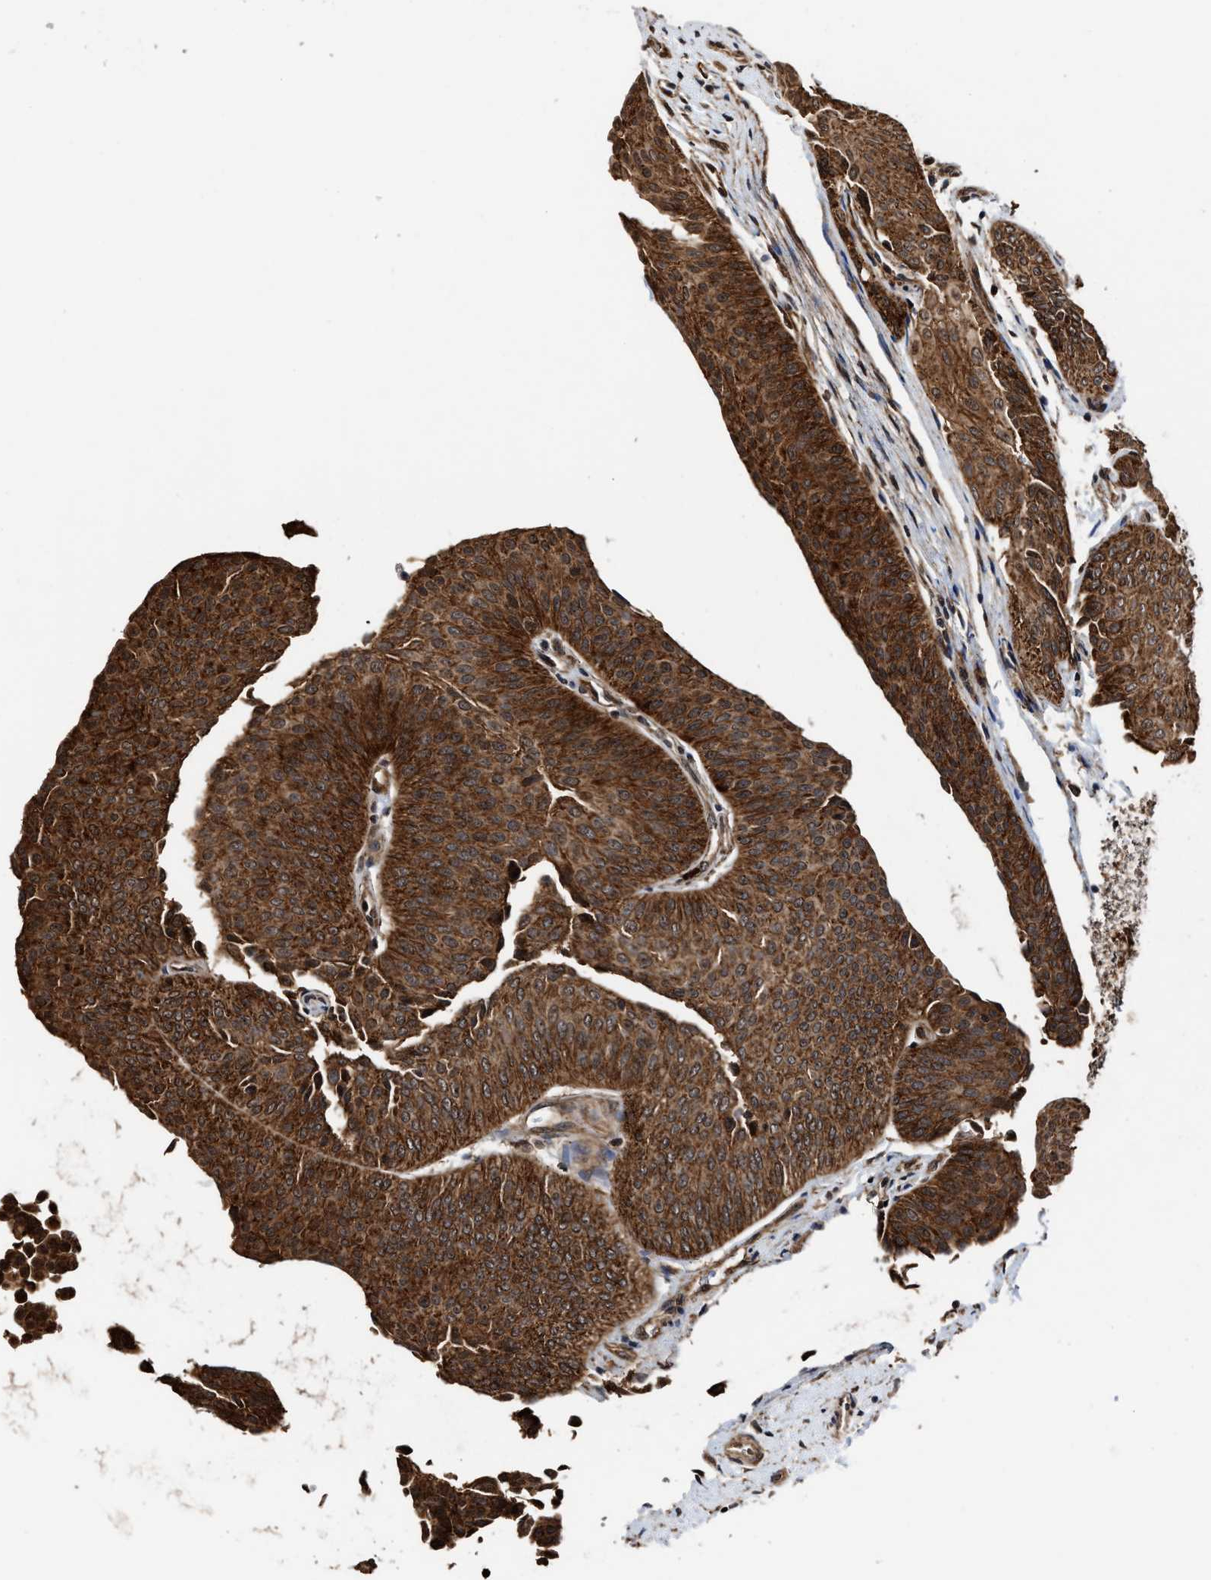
{"staining": {"intensity": "strong", "quantity": ">75%", "location": "cytoplasmic/membranous"}, "tissue": "urothelial cancer", "cell_type": "Tumor cells", "image_type": "cancer", "snomed": [{"axis": "morphology", "description": "Urothelial carcinoma, Low grade"}, {"axis": "topography", "description": "Urinary bladder"}], "caption": "Immunohistochemical staining of urothelial carcinoma (low-grade) shows strong cytoplasmic/membranous protein staining in approximately >75% of tumor cells. Nuclei are stained in blue.", "gene": "SEPTIN2", "patient": {"sex": "female", "age": 60}}